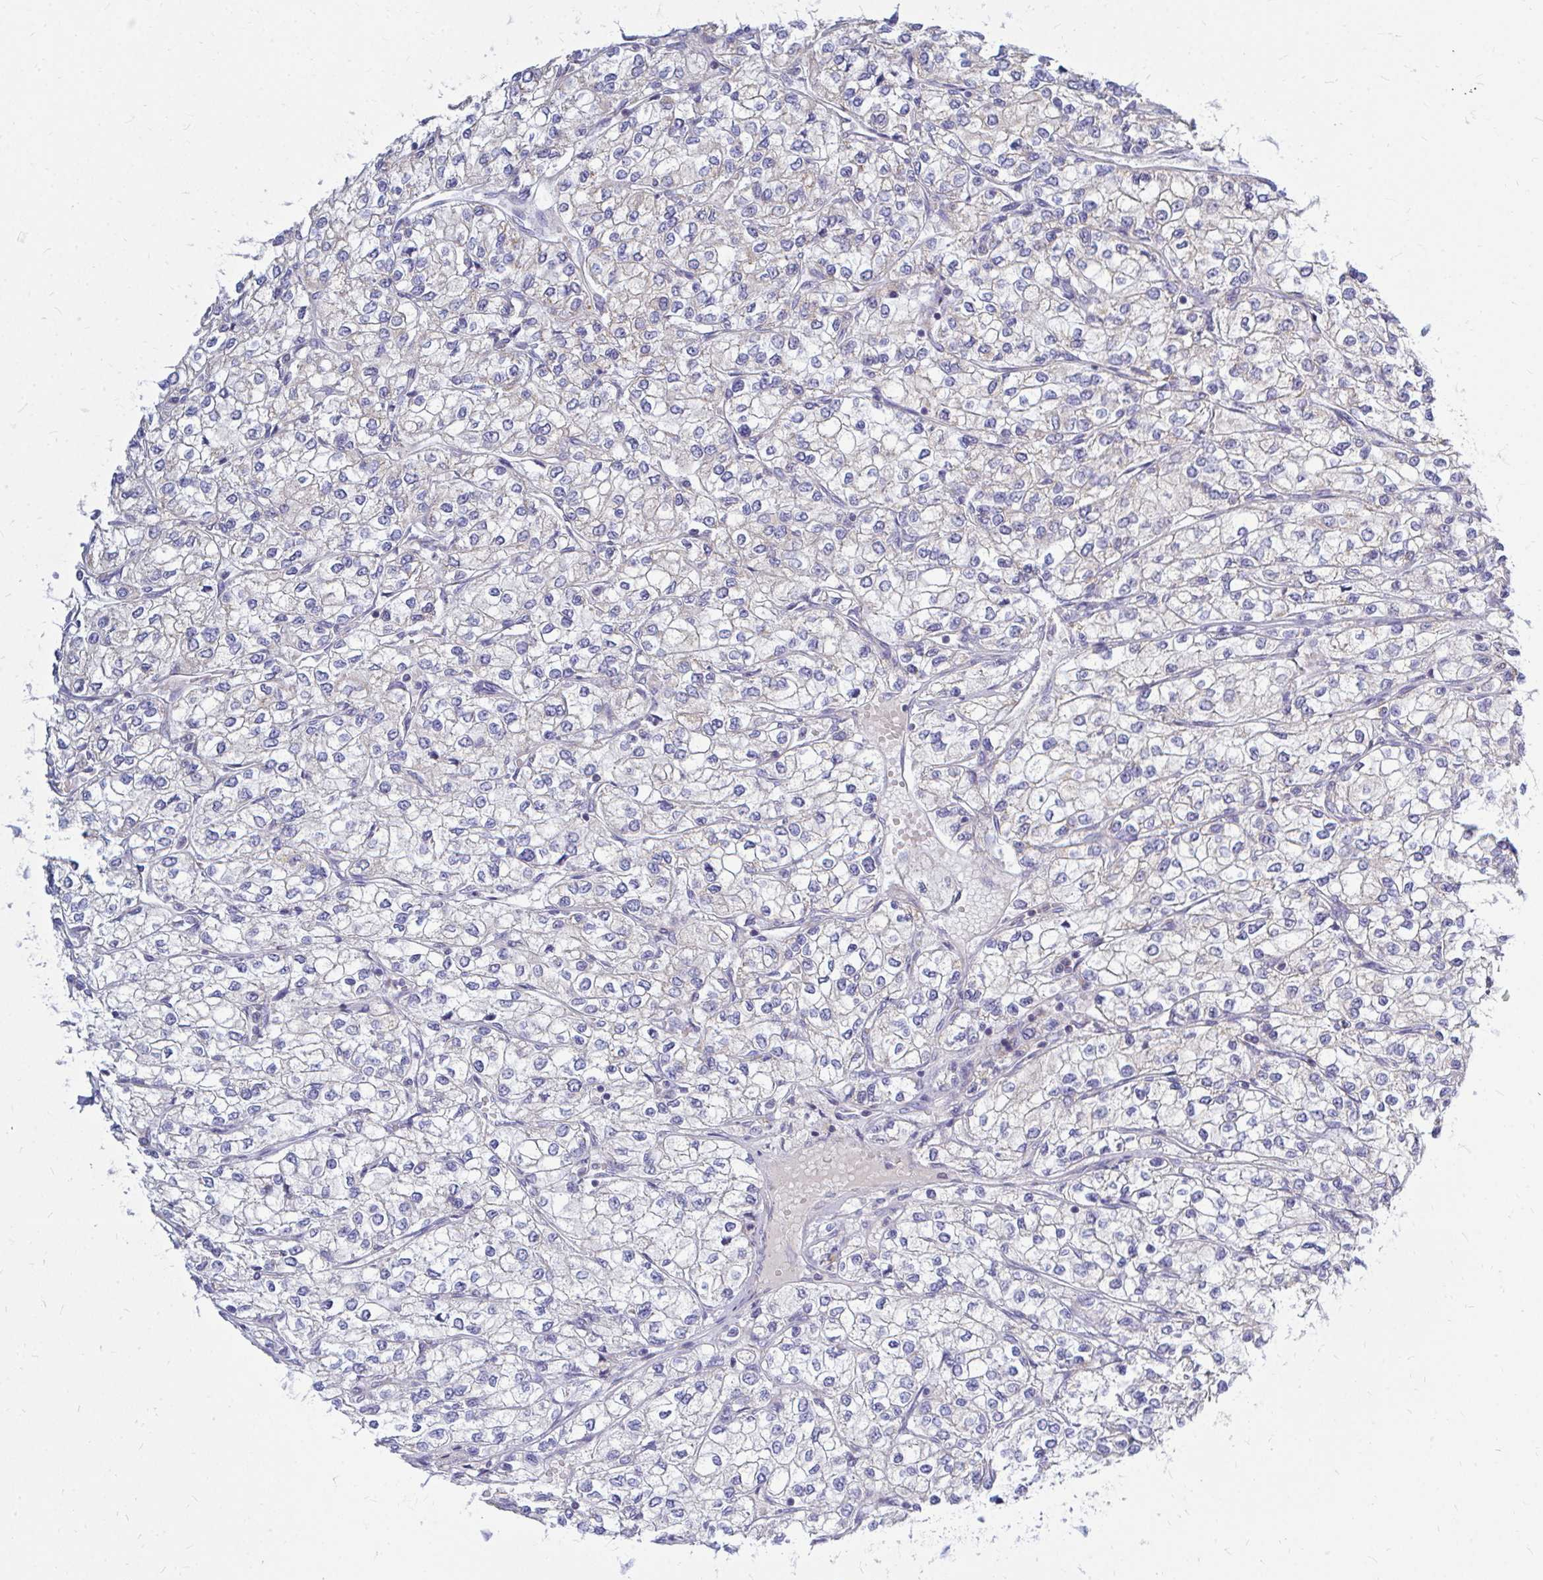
{"staining": {"intensity": "negative", "quantity": "none", "location": "none"}, "tissue": "renal cancer", "cell_type": "Tumor cells", "image_type": "cancer", "snomed": [{"axis": "morphology", "description": "Adenocarcinoma, NOS"}, {"axis": "topography", "description": "Kidney"}], "caption": "Tumor cells show no significant protein positivity in renal cancer (adenocarcinoma).", "gene": "OR10R2", "patient": {"sex": "male", "age": 80}}